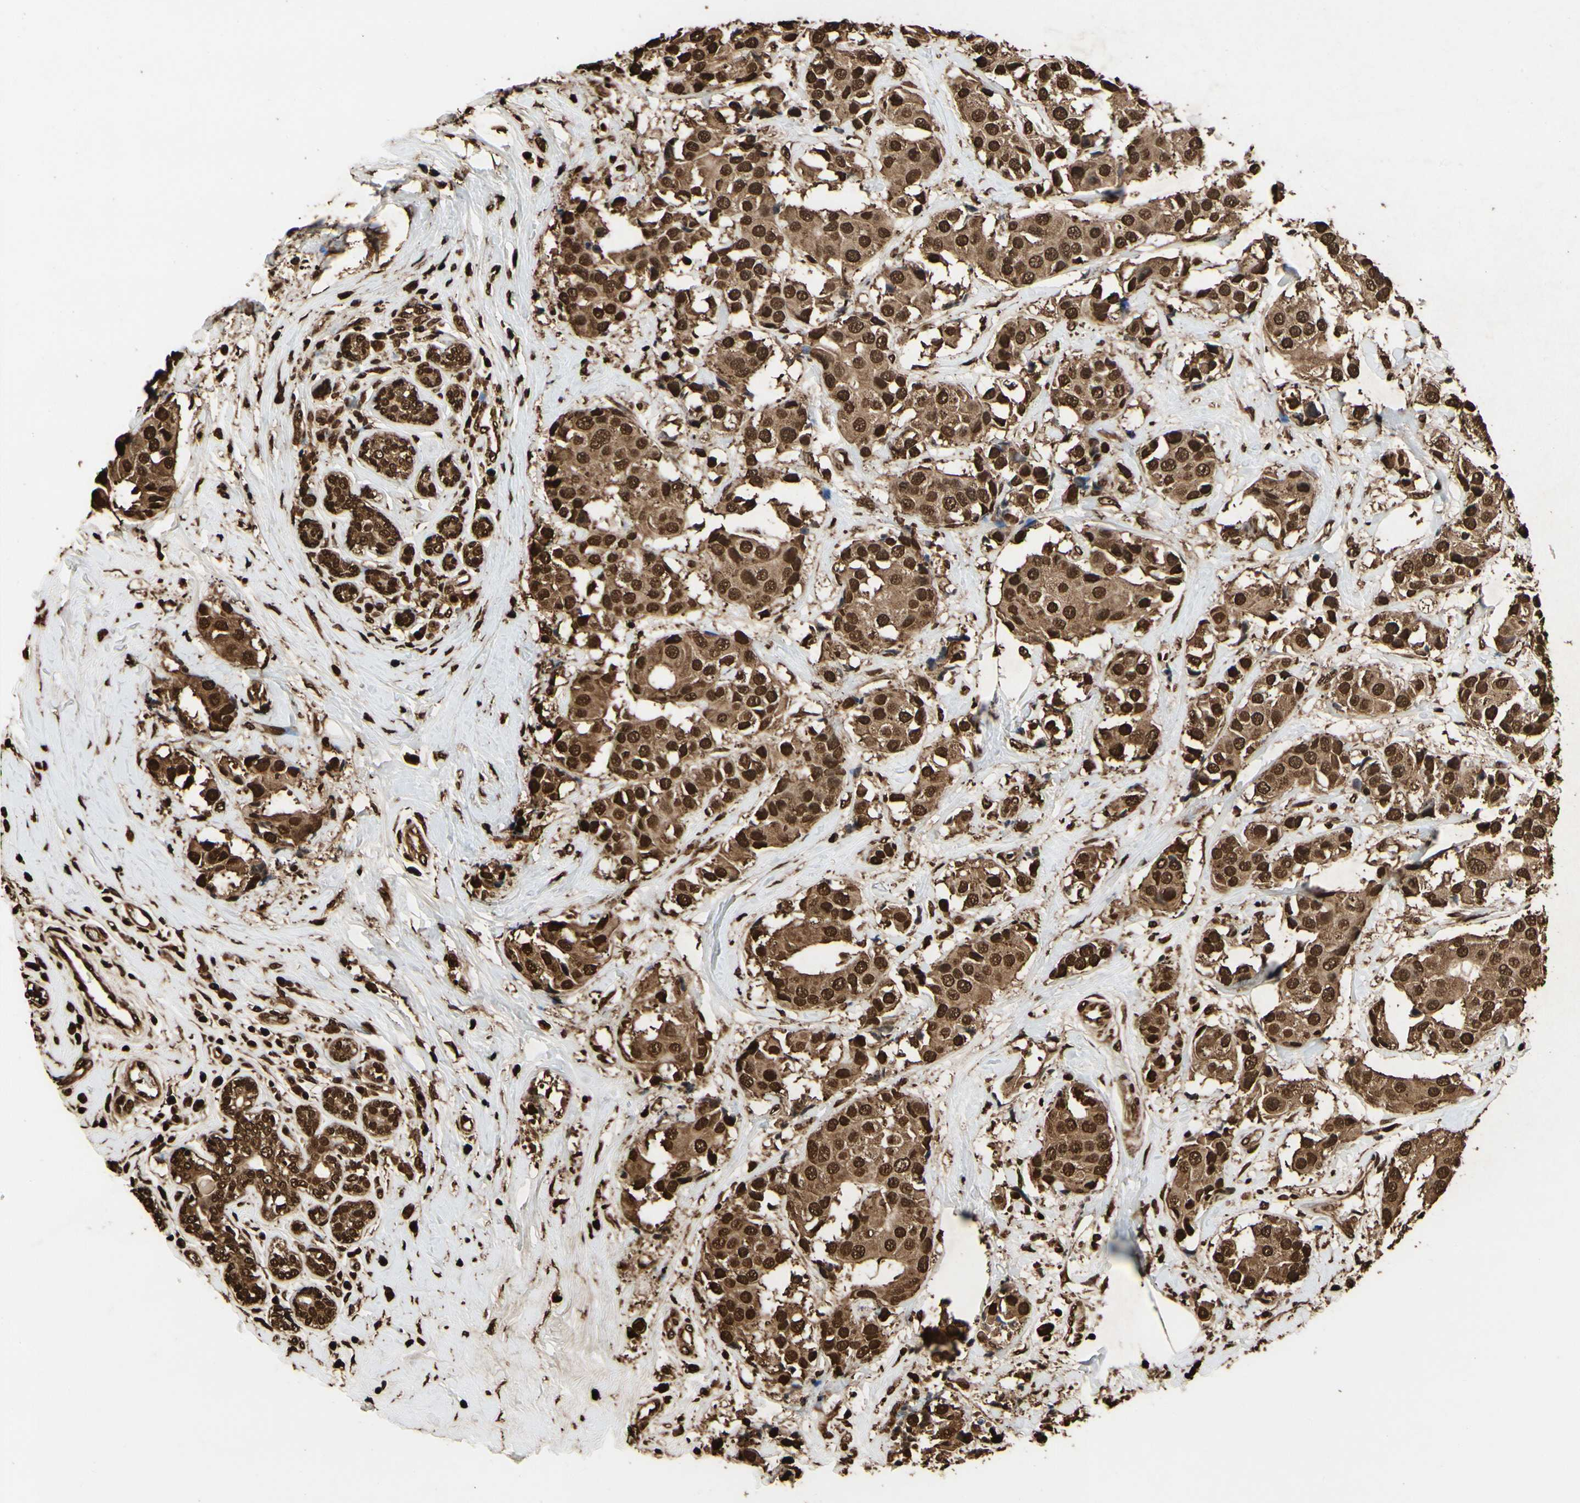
{"staining": {"intensity": "strong", "quantity": ">75%", "location": "cytoplasmic/membranous,nuclear"}, "tissue": "breast cancer", "cell_type": "Tumor cells", "image_type": "cancer", "snomed": [{"axis": "morphology", "description": "Normal tissue, NOS"}, {"axis": "morphology", "description": "Duct carcinoma"}, {"axis": "topography", "description": "Breast"}], "caption": "This is a histology image of immunohistochemistry (IHC) staining of intraductal carcinoma (breast), which shows strong staining in the cytoplasmic/membranous and nuclear of tumor cells.", "gene": "HNRNPK", "patient": {"sex": "female", "age": 39}}